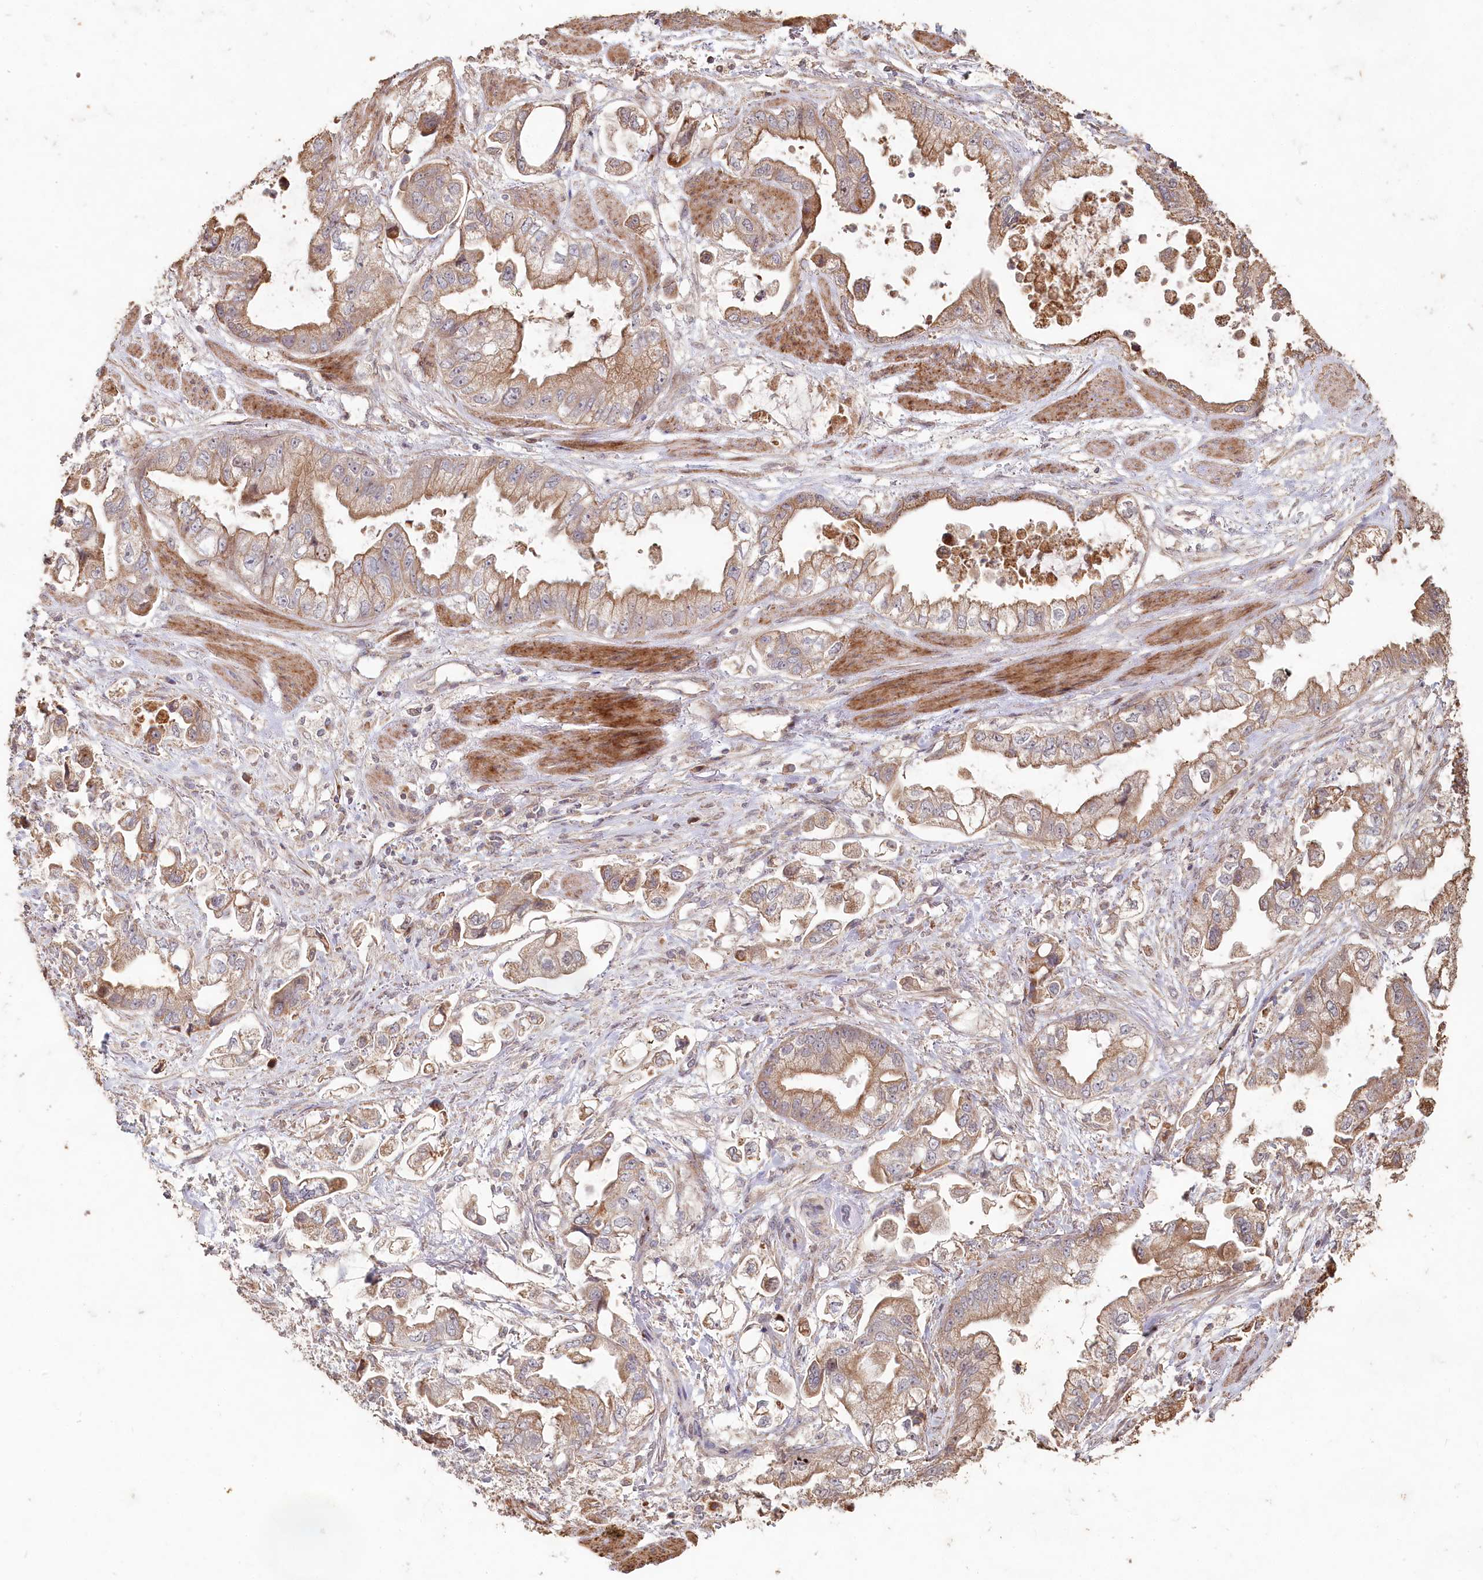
{"staining": {"intensity": "moderate", "quantity": ">75%", "location": "cytoplasmic/membranous"}, "tissue": "stomach cancer", "cell_type": "Tumor cells", "image_type": "cancer", "snomed": [{"axis": "morphology", "description": "Adenocarcinoma, NOS"}, {"axis": "topography", "description": "Stomach"}], "caption": "Adenocarcinoma (stomach) stained for a protein demonstrates moderate cytoplasmic/membranous positivity in tumor cells. (Stains: DAB (3,3'-diaminobenzidine) in brown, nuclei in blue, Microscopy: brightfield microscopy at high magnification).", "gene": "HAL", "patient": {"sex": "male", "age": 62}}